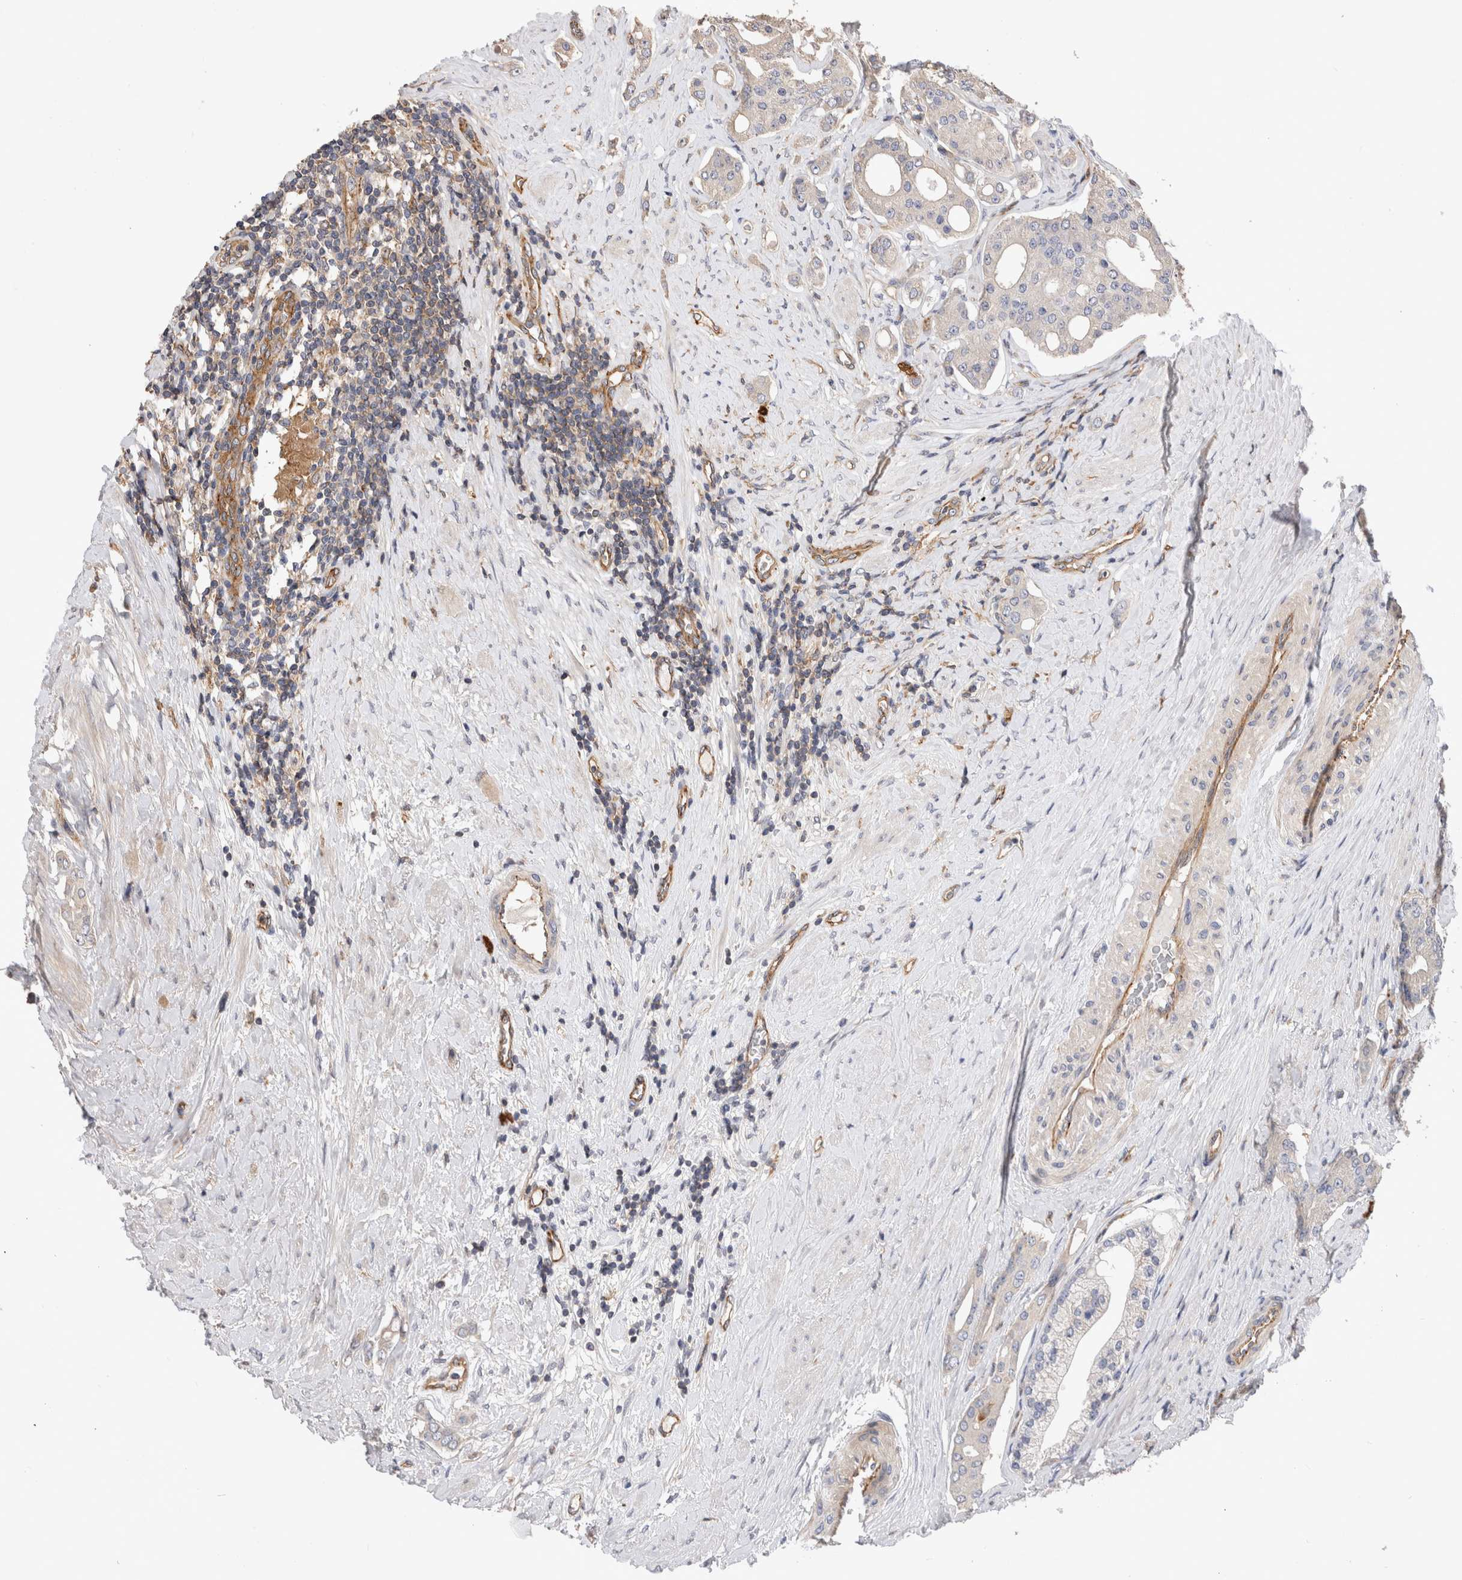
{"staining": {"intensity": "negative", "quantity": "none", "location": "none"}, "tissue": "prostate cancer", "cell_type": "Tumor cells", "image_type": "cancer", "snomed": [{"axis": "morphology", "description": "Adenocarcinoma, High grade"}, {"axis": "topography", "description": "Prostate"}], "caption": "DAB immunohistochemical staining of human high-grade adenocarcinoma (prostate) reveals no significant expression in tumor cells. (DAB (3,3'-diaminobenzidine) immunohistochemistry (IHC) with hematoxylin counter stain).", "gene": "BNIP2", "patient": {"sex": "male", "age": 71}}